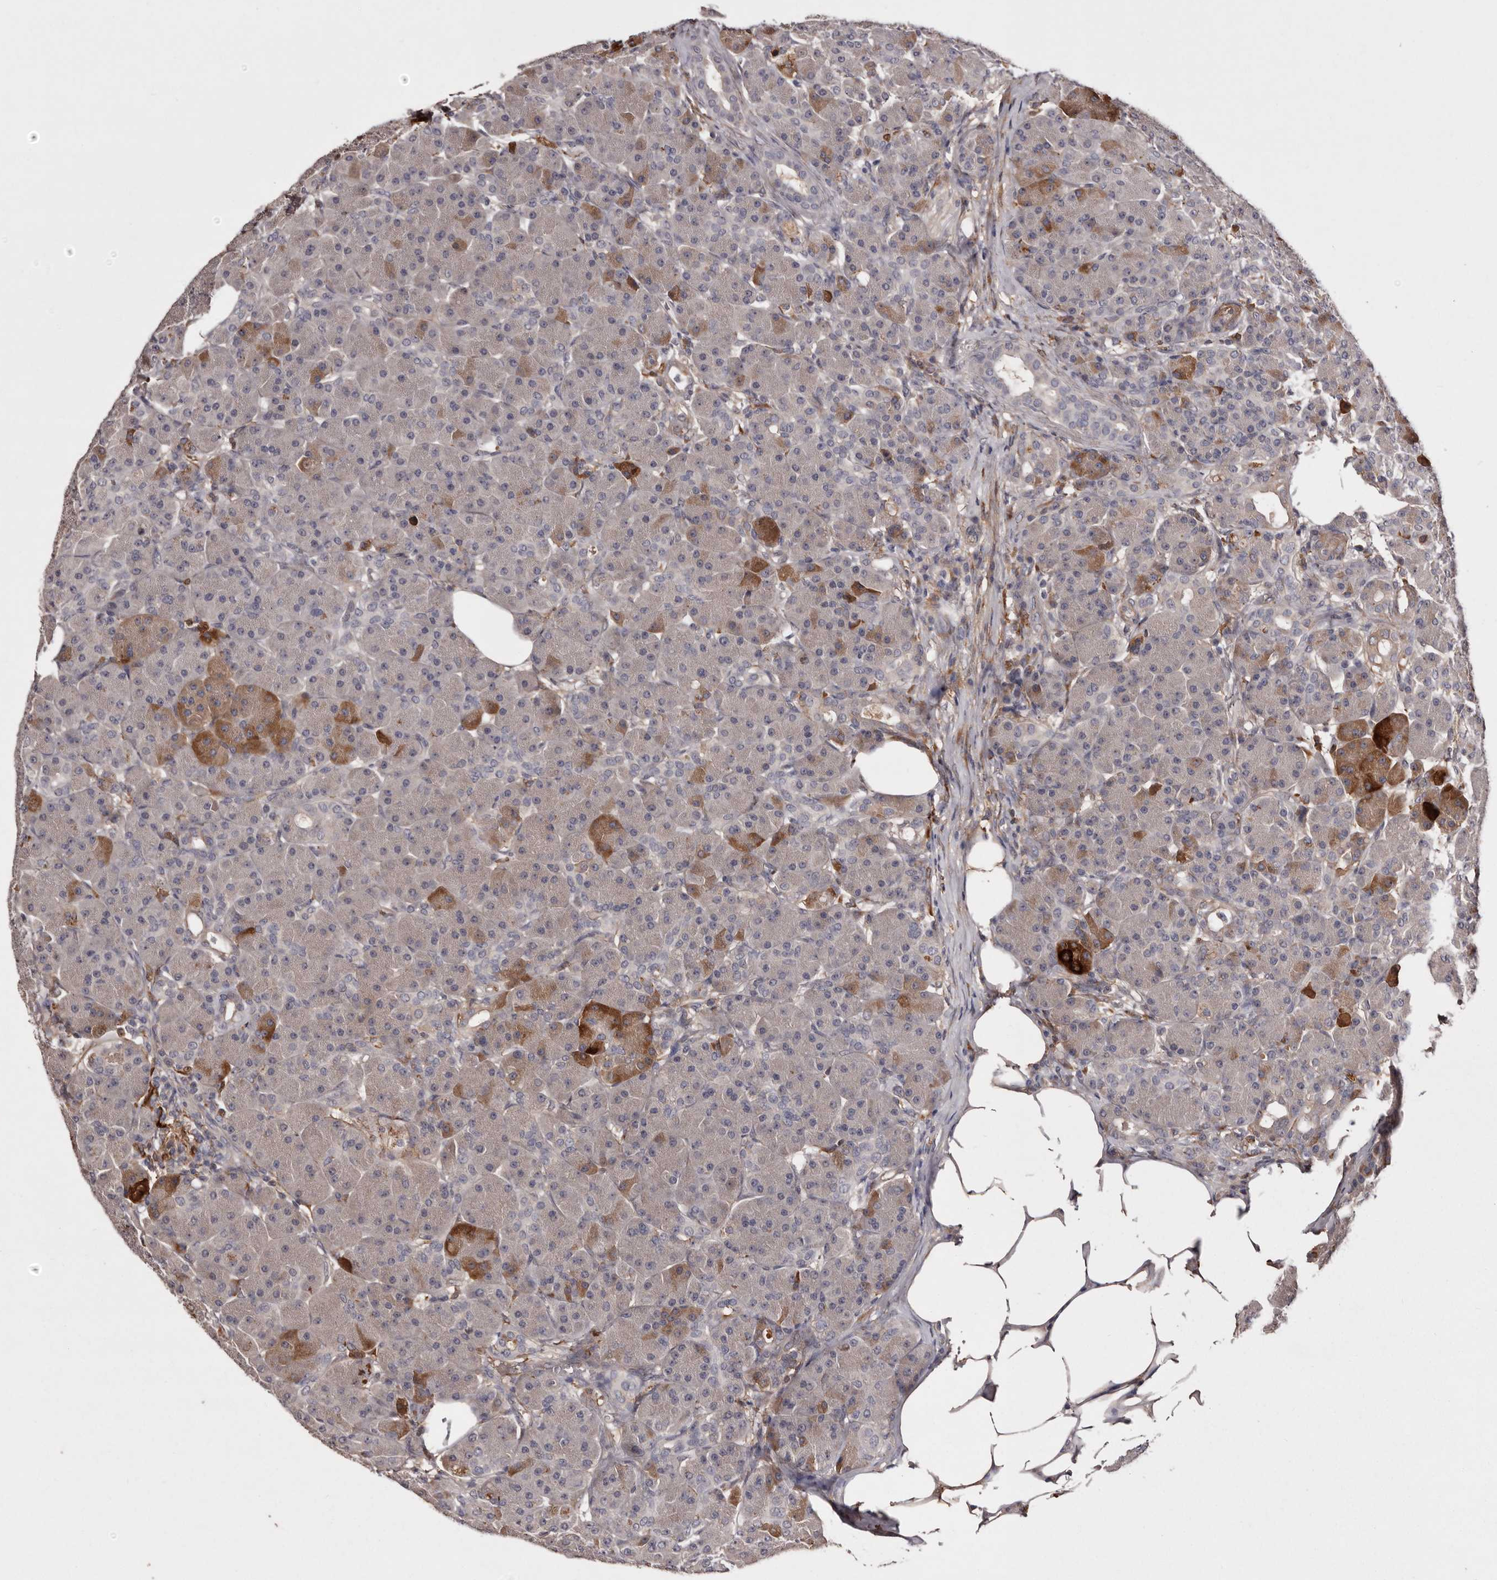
{"staining": {"intensity": "strong", "quantity": "<25%", "location": "cytoplasmic/membranous"}, "tissue": "pancreas", "cell_type": "Exocrine glandular cells", "image_type": "normal", "snomed": [{"axis": "morphology", "description": "Normal tissue, NOS"}, {"axis": "topography", "description": "Pancreas"}], "caption": "The image reveals staining of unremarkable pancreas, revealing strong cytoplasmic/membranous protein positivity (brown color) within exocrine glandular cells.", "gene": "CYP1B1", "patient": {"sex": "male", "age": 63}}